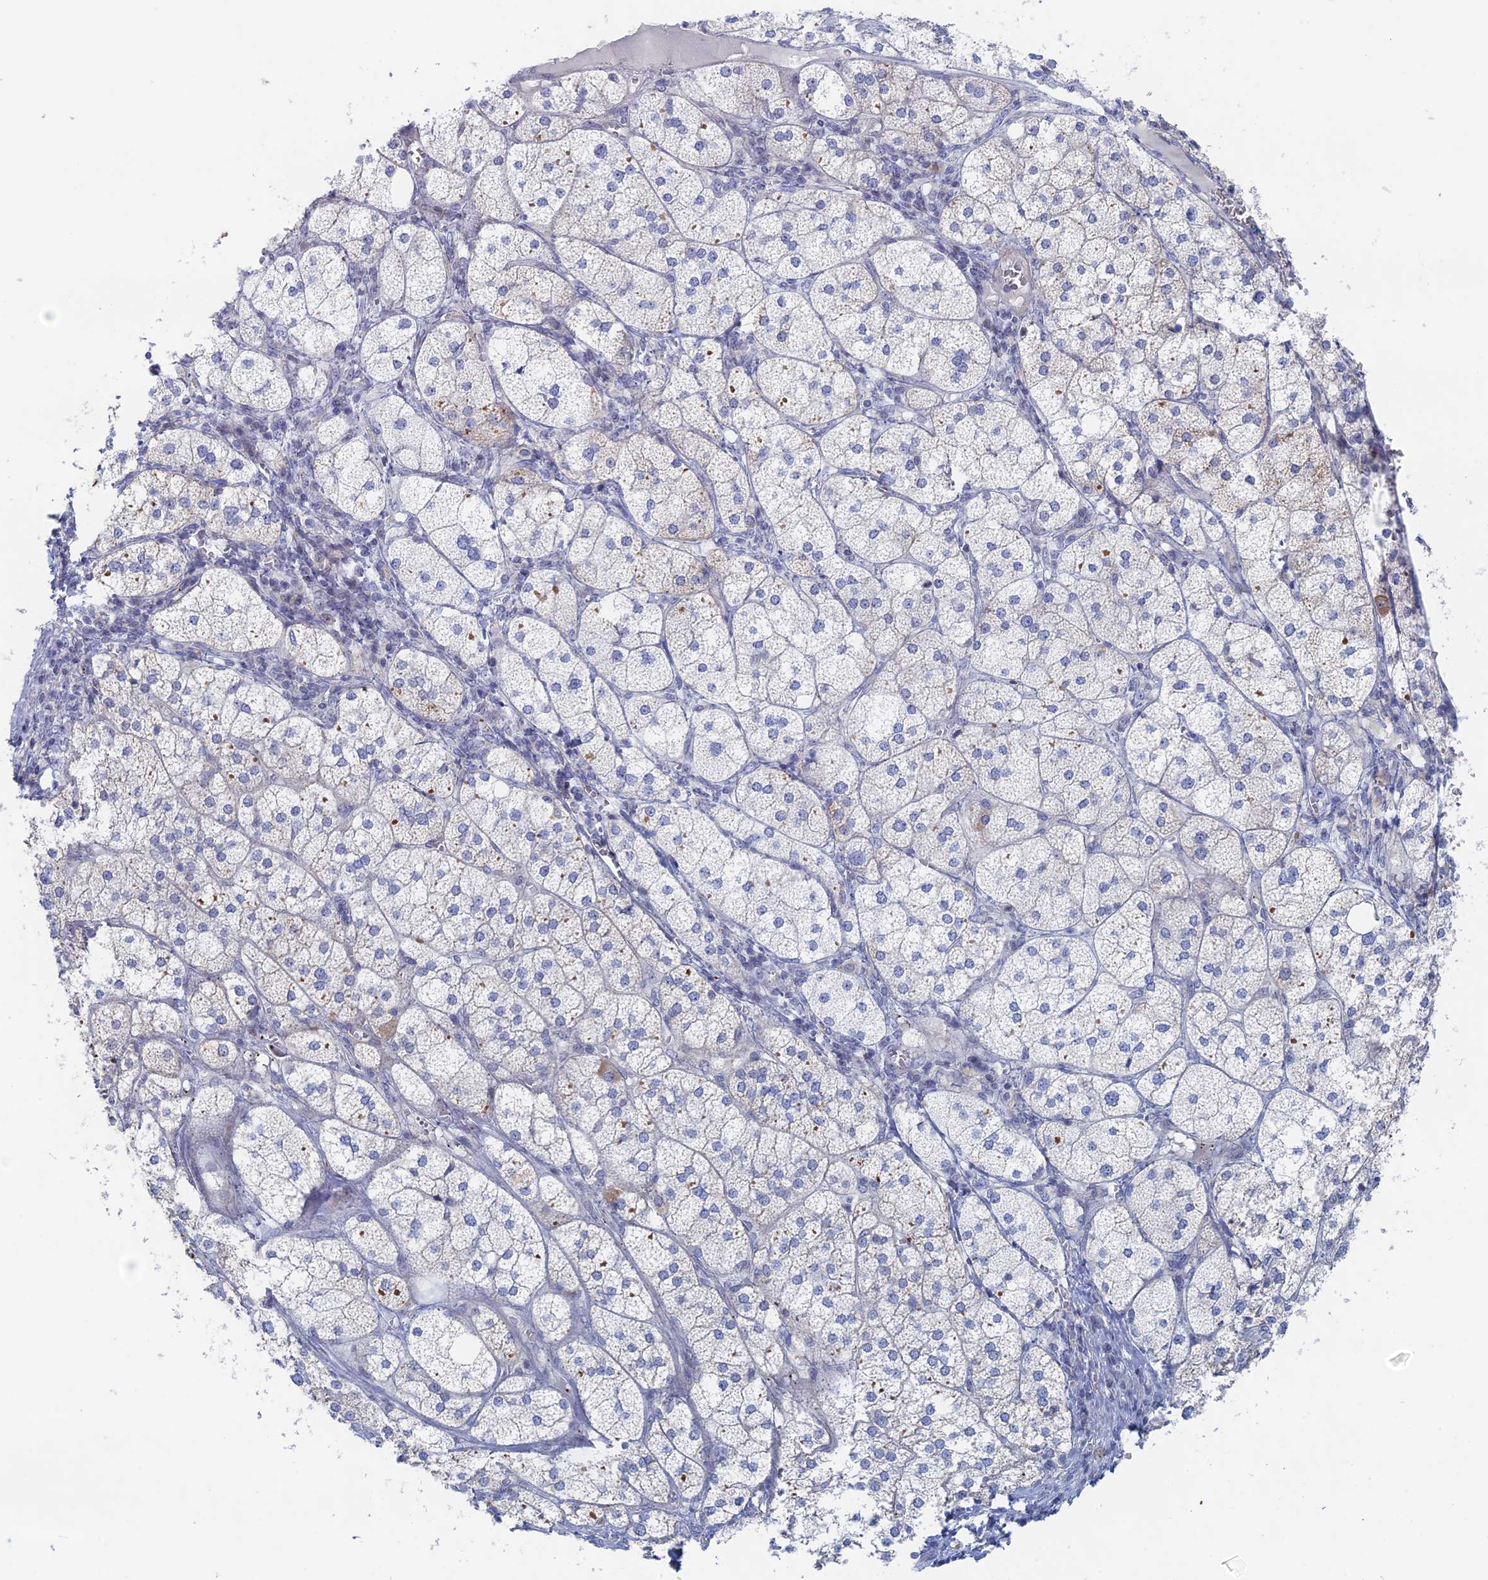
{"staining": {"intensity": "weak", "quantity": "25%-75%", "location": "cytoplasmic/membranous"}, "tissue": "adrenal gland", "cell_type": "Glandular cells", "image_type": "normal", "snomed": [{"axis": "morphology", "description": "Normal tissue, NOS"}, {"axis": "topography", "description": "Adrenal gland"}], "caption": "This micrograph reveals immunohistochemistry (IHC) staining of normal adrenal gland, with low weak cytoplasmic/membranous expression in approximately 25%-75% of glandular cells.", "gene": "IL7", "patient": {"sex": "female", "age": 61}}